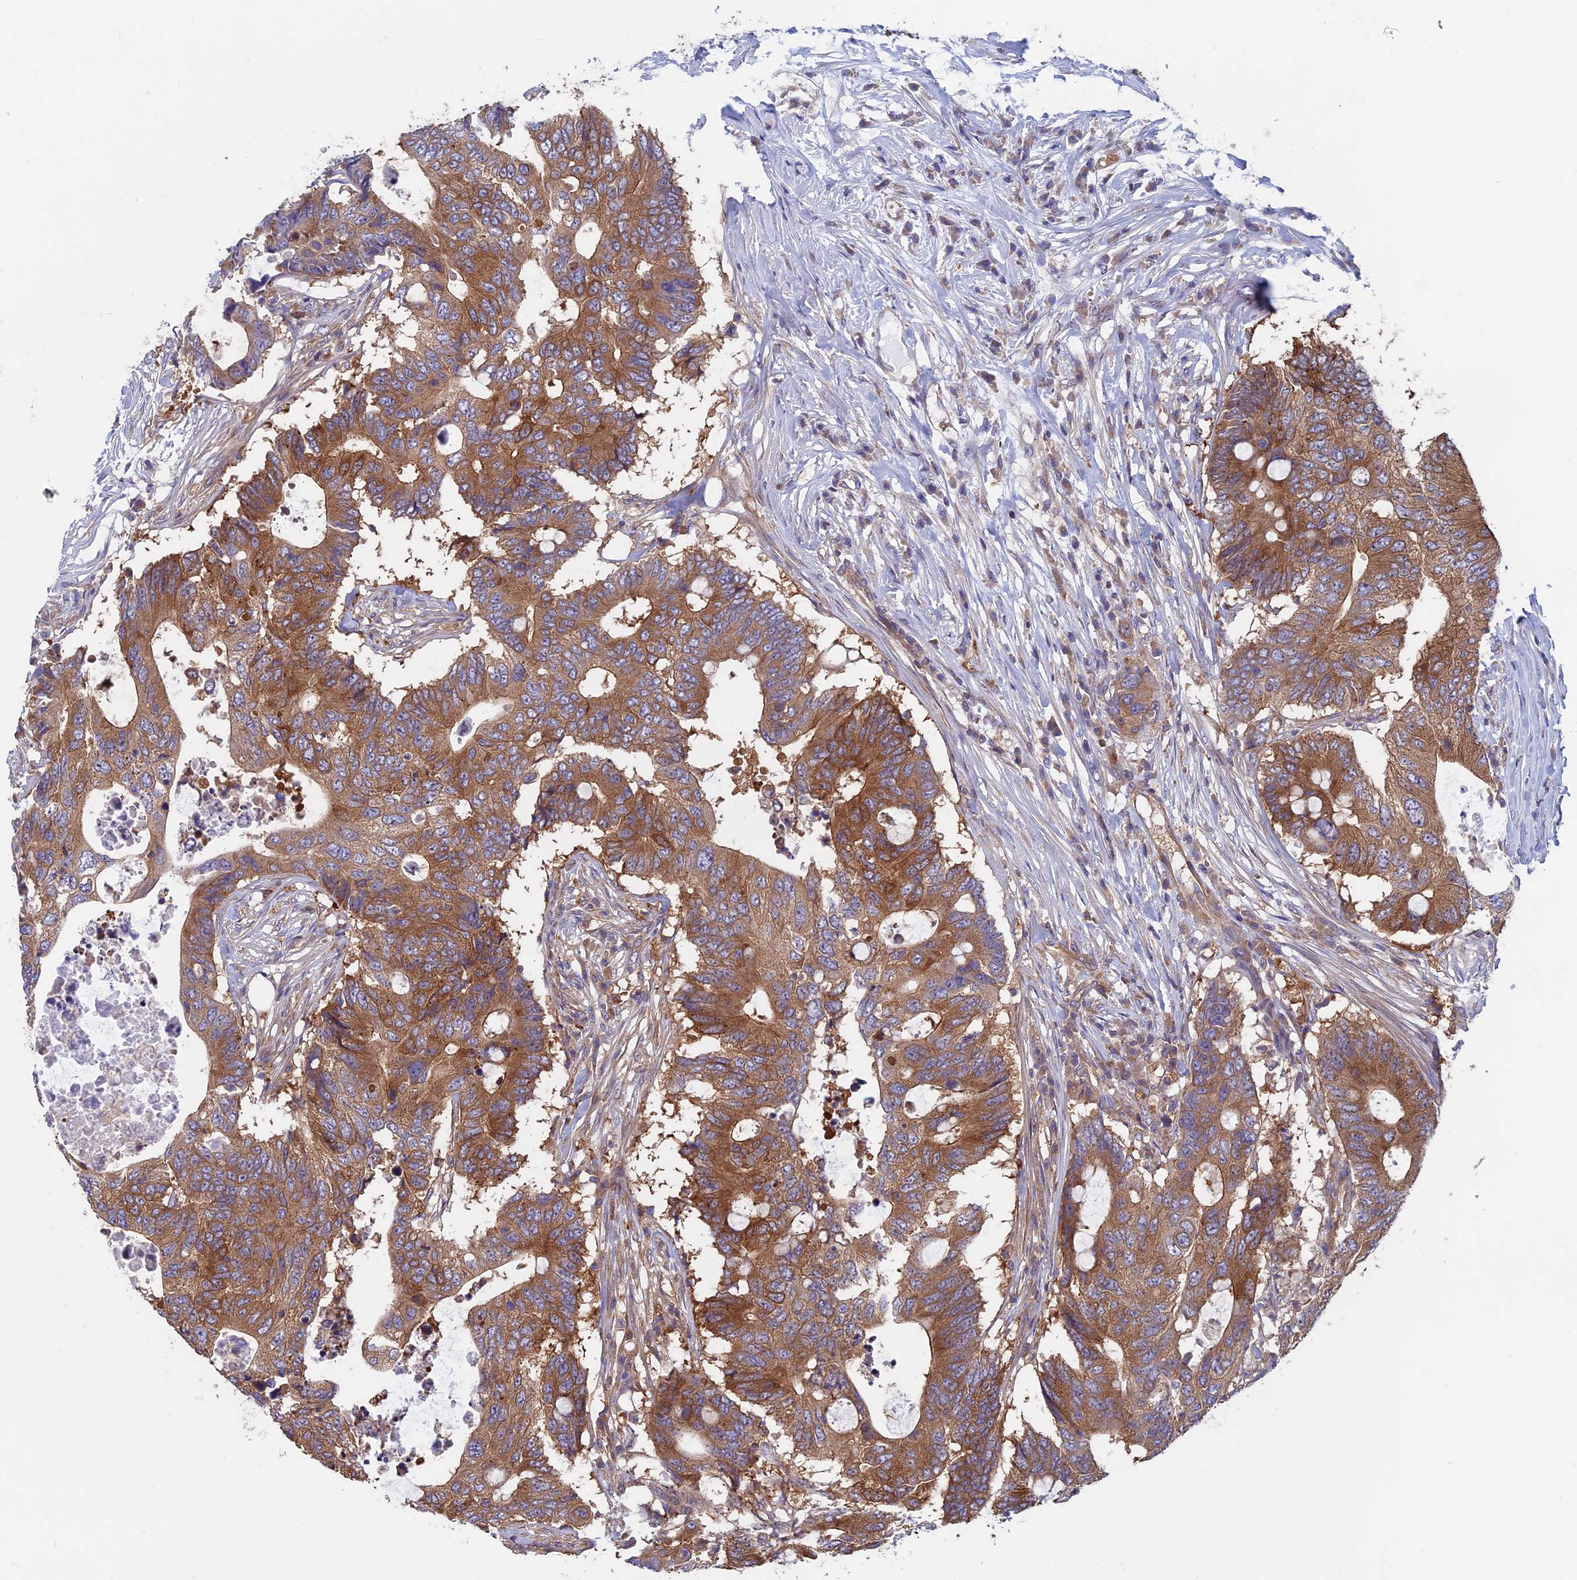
{"staining": {"intensity": "moderate", "quantity": ">75%", "location": "cytoplasmic/membranous"}, "tissue": "colorectal cancer", "cell_type": "Tumor cells", "image_type": "cancer", "snomed": [{"axis": "morphology", "description": "Adenocarcinoma, NOS"}, {"axis": "topography", "description": "Colon"}], "caption": "A histopathology image of colorectal cancer (adenocarcinoma) stained for a protein displays moderate cytoplasmic/membranous brown staining in tumor cells. The staining is performed using DAB (3,3'-diaminobenzidine) brown chromogen to label protein expression. The nuclei are counter-stained blue using hematoxylin.", "gene": "DNM1L", "patient": {"sex": "male", "age": 71}}